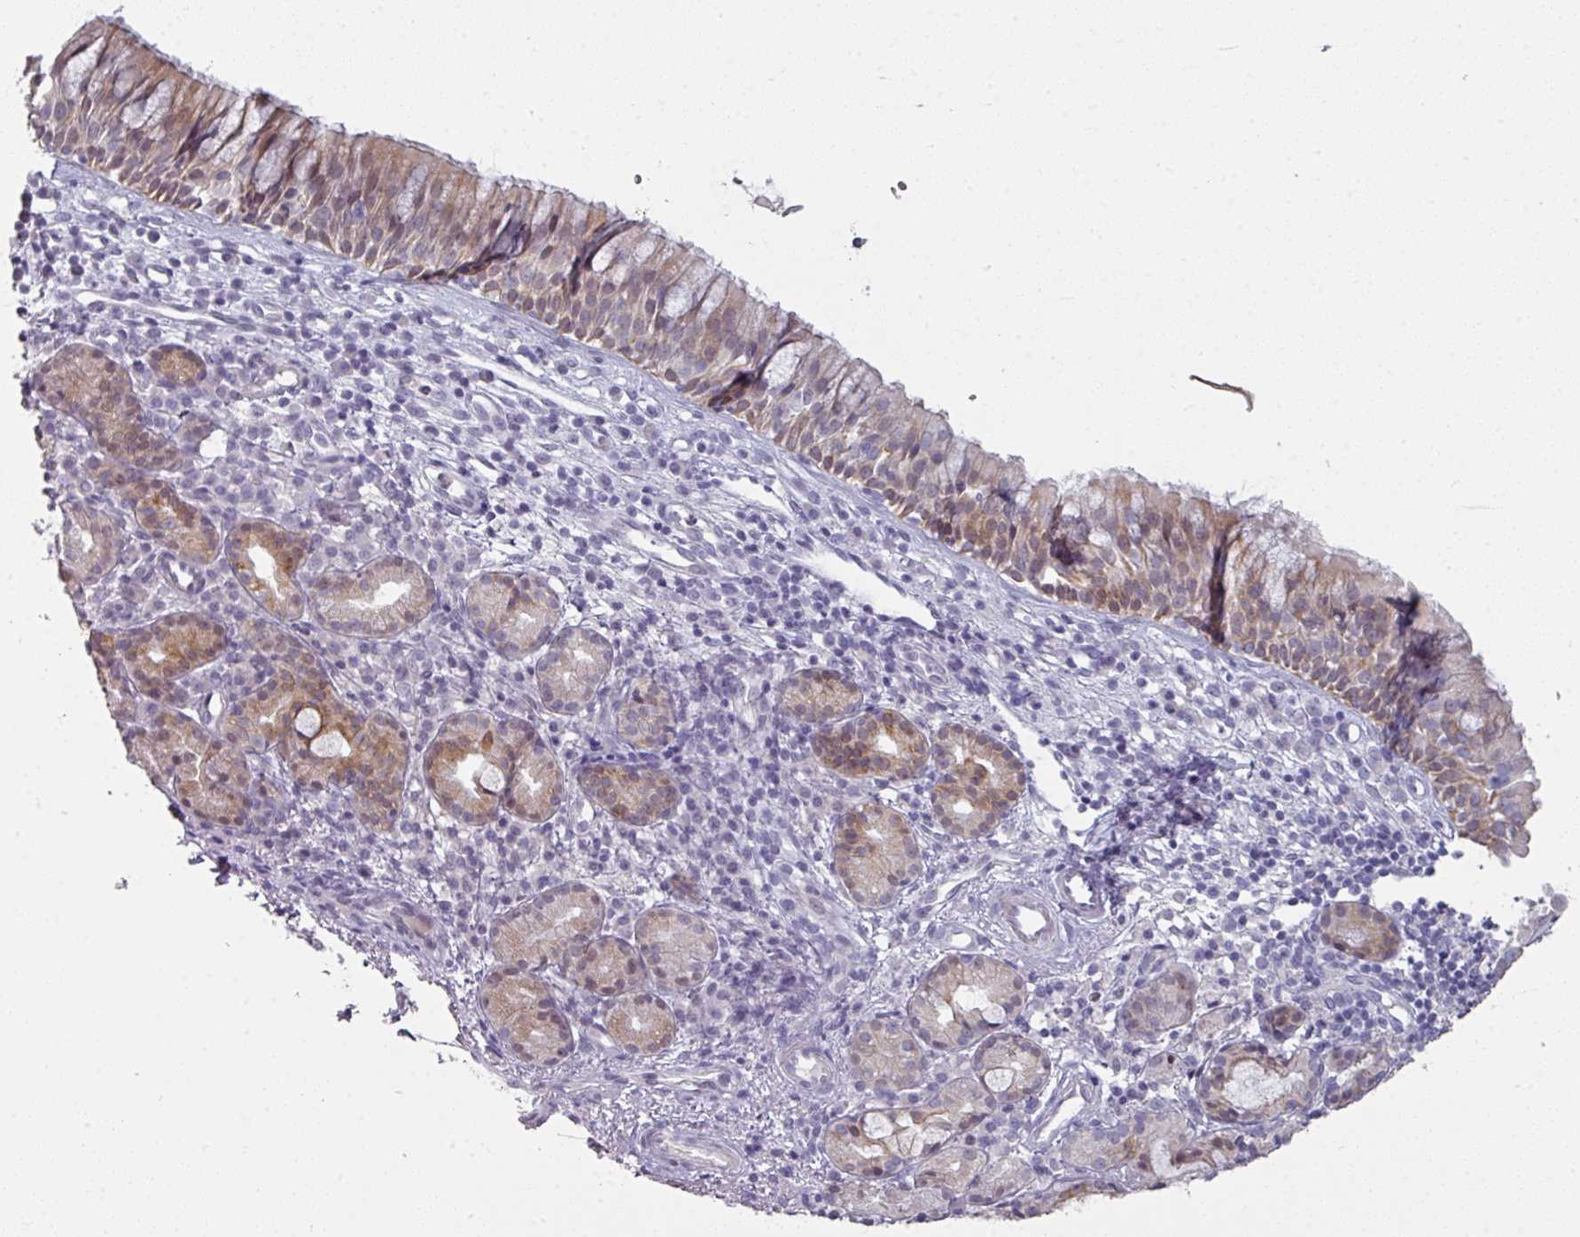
{"staining": {"intensity": "moderate", "quantity": "25%-75%", "location": "cytoplasmic/membranous"}, "tissue": "nasopharynx", "cell_type": "Respiratory epithelial cells", "image_type": "normal", "snomed": [{"axis": "morphology", "description": "Normal tissue, NOS"}, {"axis": "topography", "description": "Nasopharynx"}], "caption": "Immunohistochemical staining of normal nasopharynx displays moderate cytoplasmic/membranous protein expression in about 25%-75% of respiratory epithelial cells.", "gene": "GTF2H3", "patient": {"sex": "female", "age": 62}}